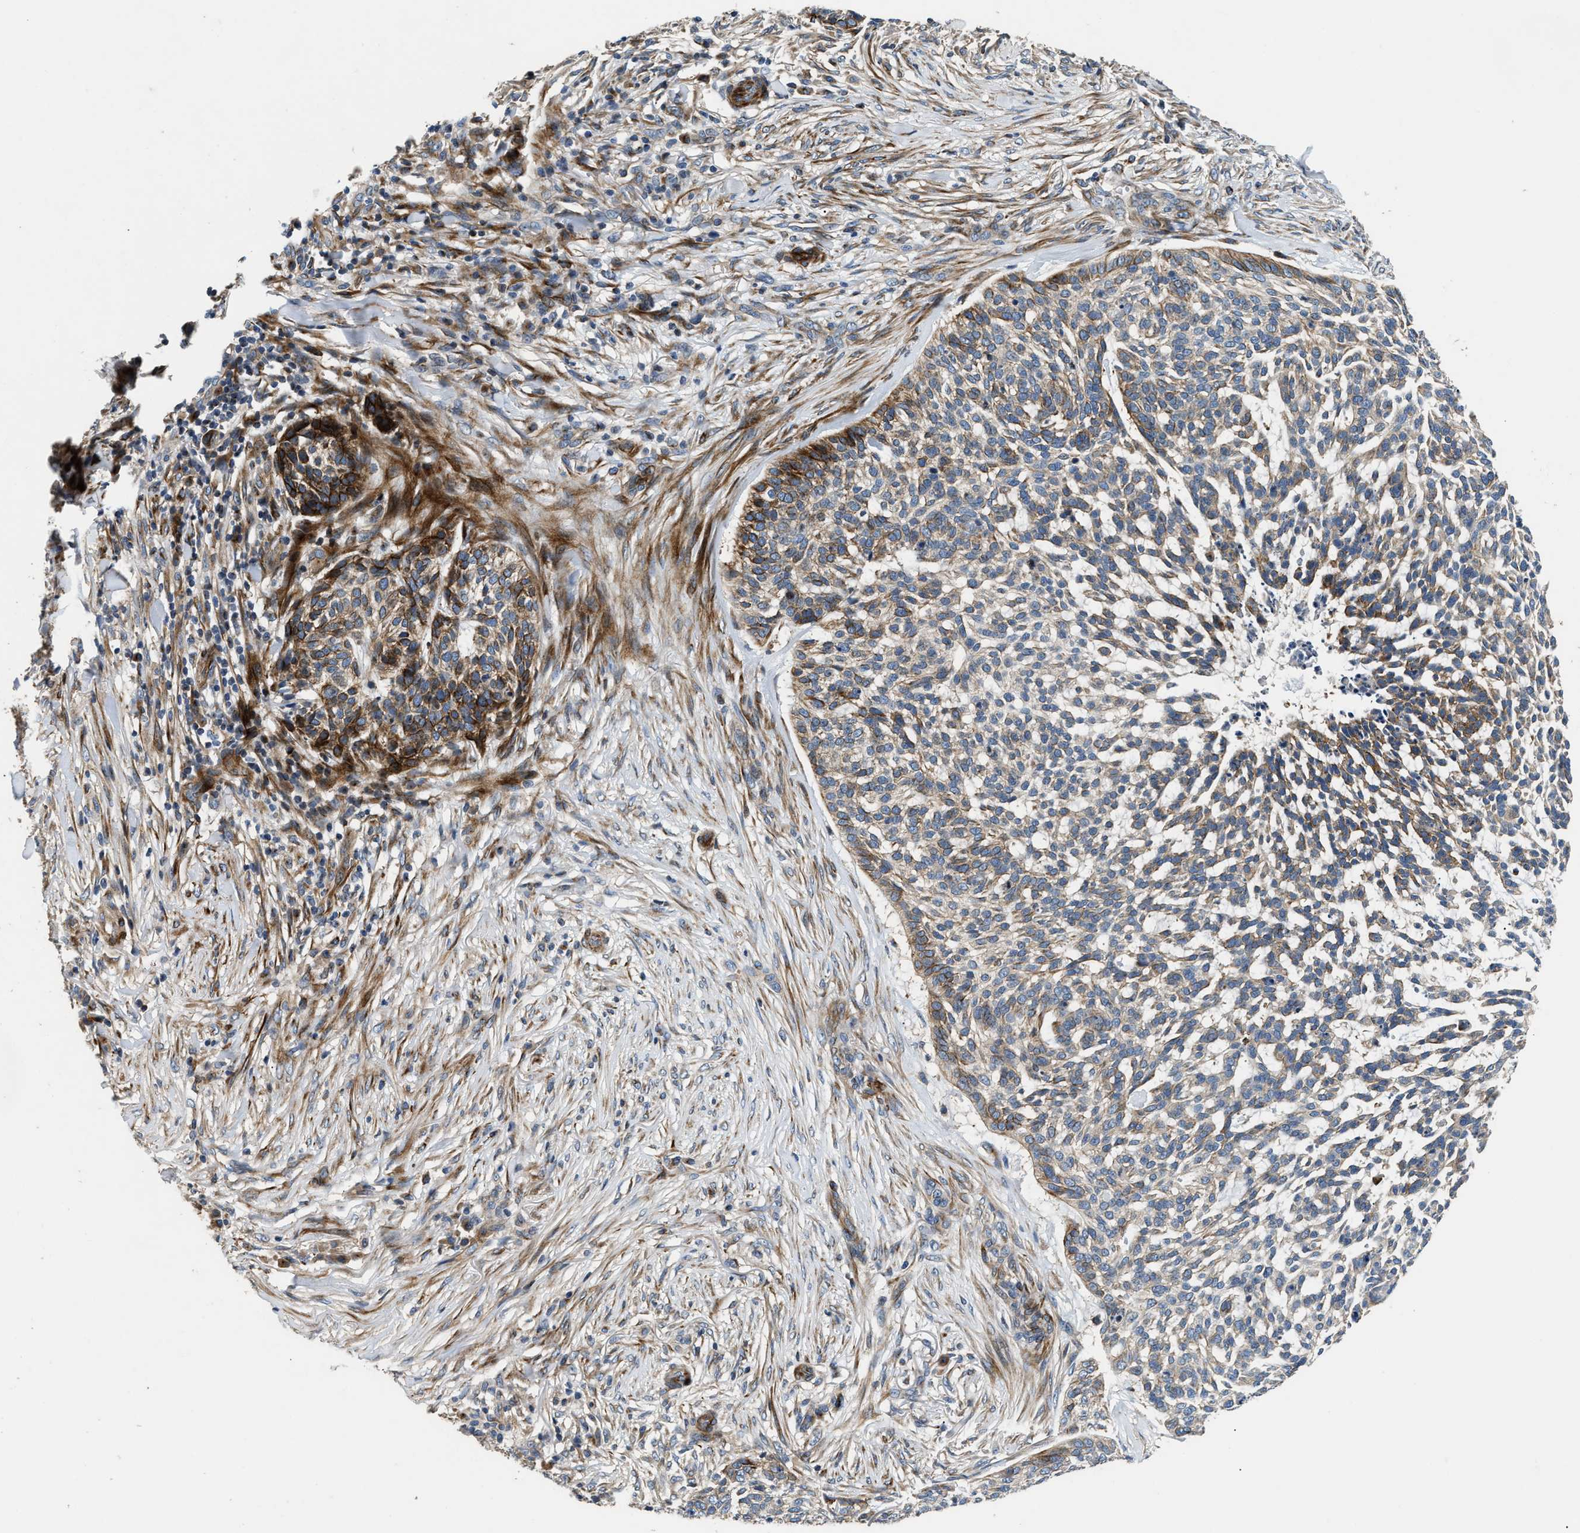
{"staining": {"intensity": "moderate", "quantity": "<25%", "location": "cytoplasmic/membranous"}, "tissue": "skin cancer", "cell_type": "Tumor cells", "image_type": "cancer", "snomed": [{"axis": "morphology", "description": "Basal cell carcinoma"}, {"axis": "topography", "description": "Skin"}], "caption": "This is an image of immunohistochemistry staining of basal cell carcinoma (skin), which shows moderate staining in the cytoplasmic/membranous of tumor cells.", "gene": "IL17RC", "patient": {"sex": "female", "age": 64}}